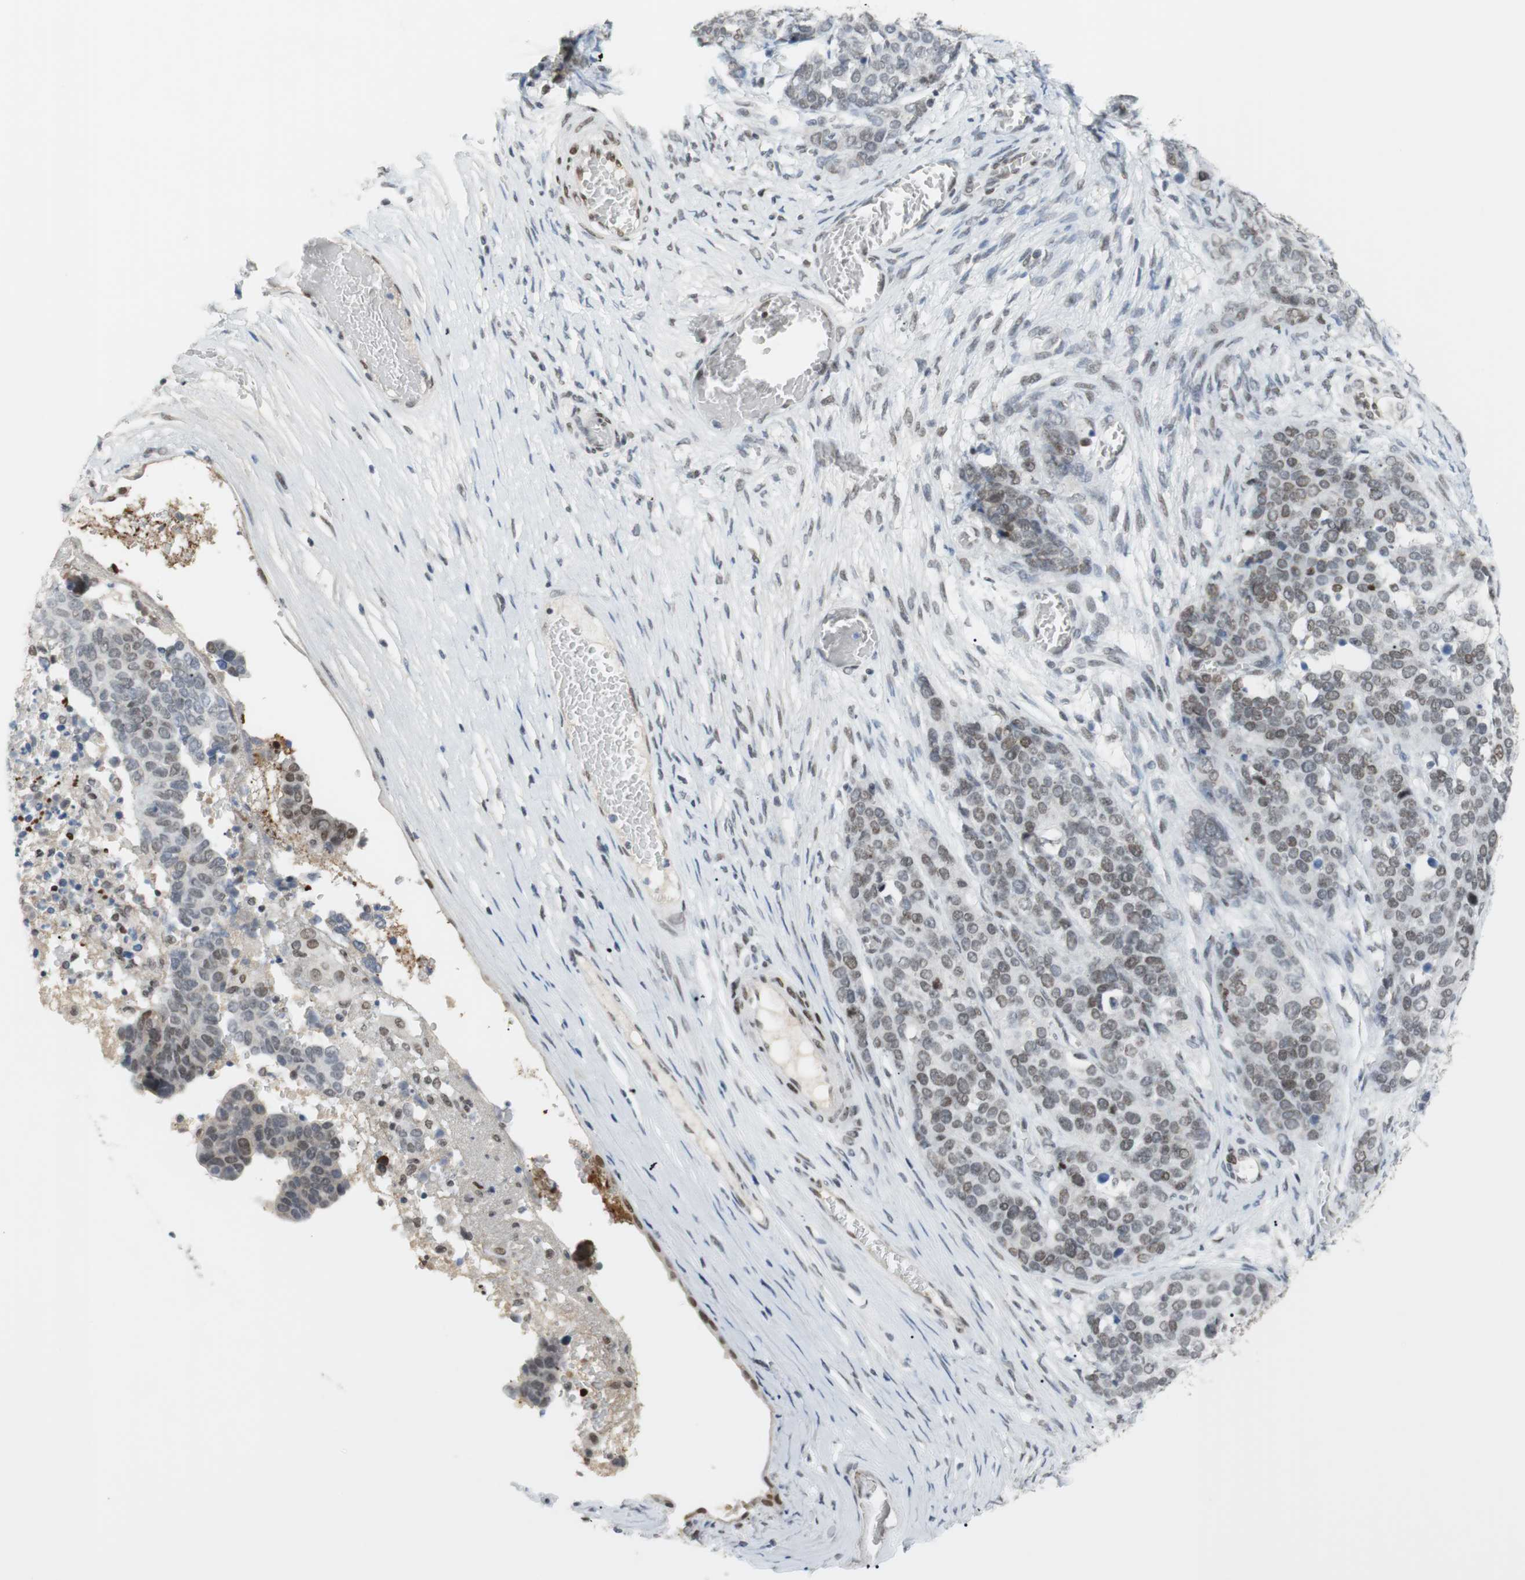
{"staining": {"intensity": "weak", "quantity": ">75%", "location": "nuclear"}, "tissue": "ovarian cancer", "cell_type": "Tumor cells", "image_type": "cancer", "snomed": [{"axis": "morphology", "description": "Cystadenocarcinoma, serous, NOS"}, {"axis": "topography", "description": "Ovary"}], "caption": "Human ovarian serous cystadenocarcinoma stained with a protein marker reveals weak staining in tumor cells.", "gene": "BMI1", "patient": {"sex": "female", "age": 44}}